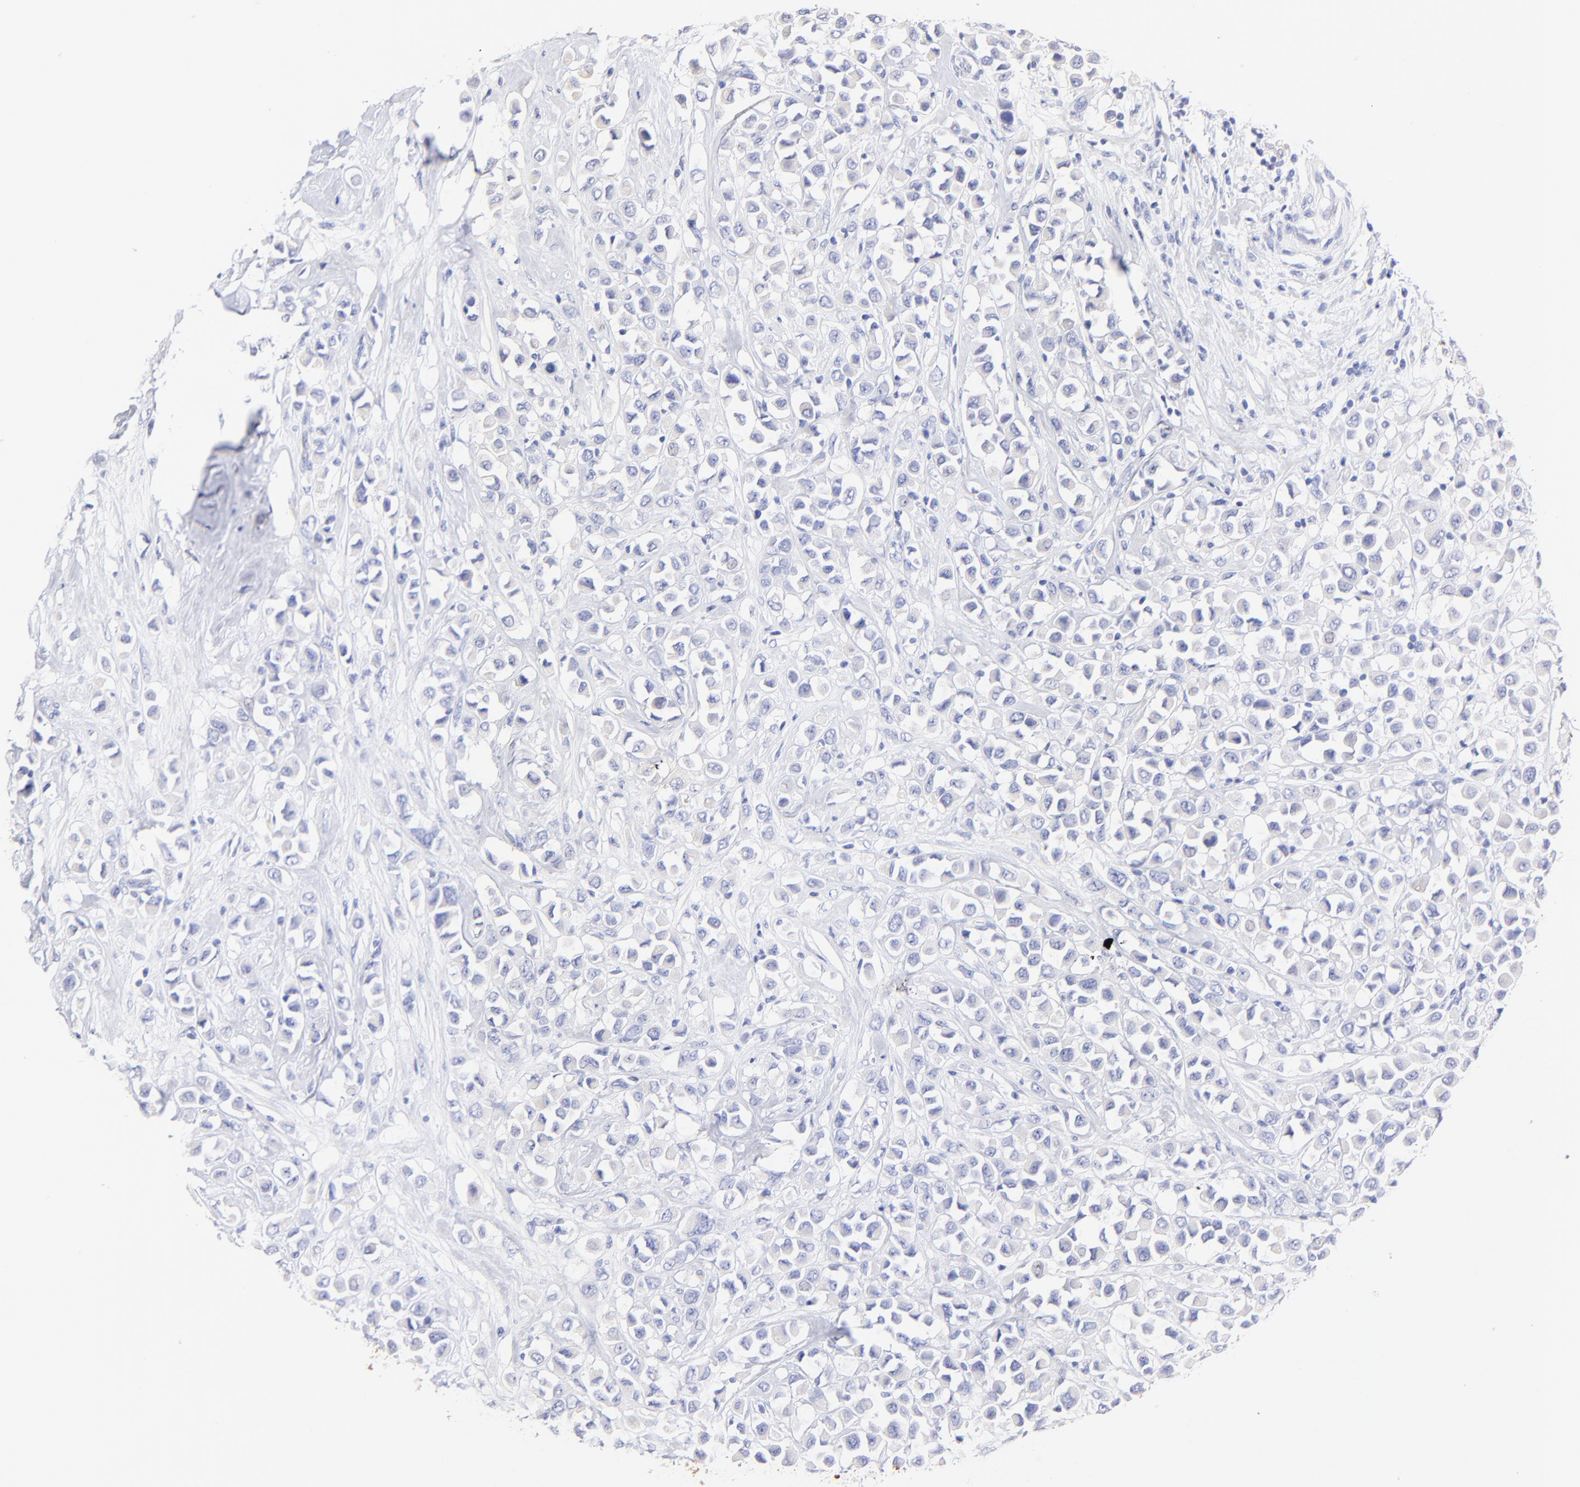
{"staining": {"intensity": "negative", "quantity": "none", "location": "none"}, "tissue": "breast cancer", "cell_type": "Tumor cells", "image_type": "cancer", "snomed": [{"axis": "morphology", "description": "Duct carcinoma"}, {"axis": "topography", "description": "Breast"}], "caption": "The immunohistochemistry (IHC) image has no significant positivity in tumor cells of breast cancer (infiltrating ductal carcinoma) tissue. (DAB (3,3'-diaminobenzidine) immunohistochemistry (IHC), high magnification).", "gene": "RAB3A", "patient": {"sex": "female", "age": 61}}